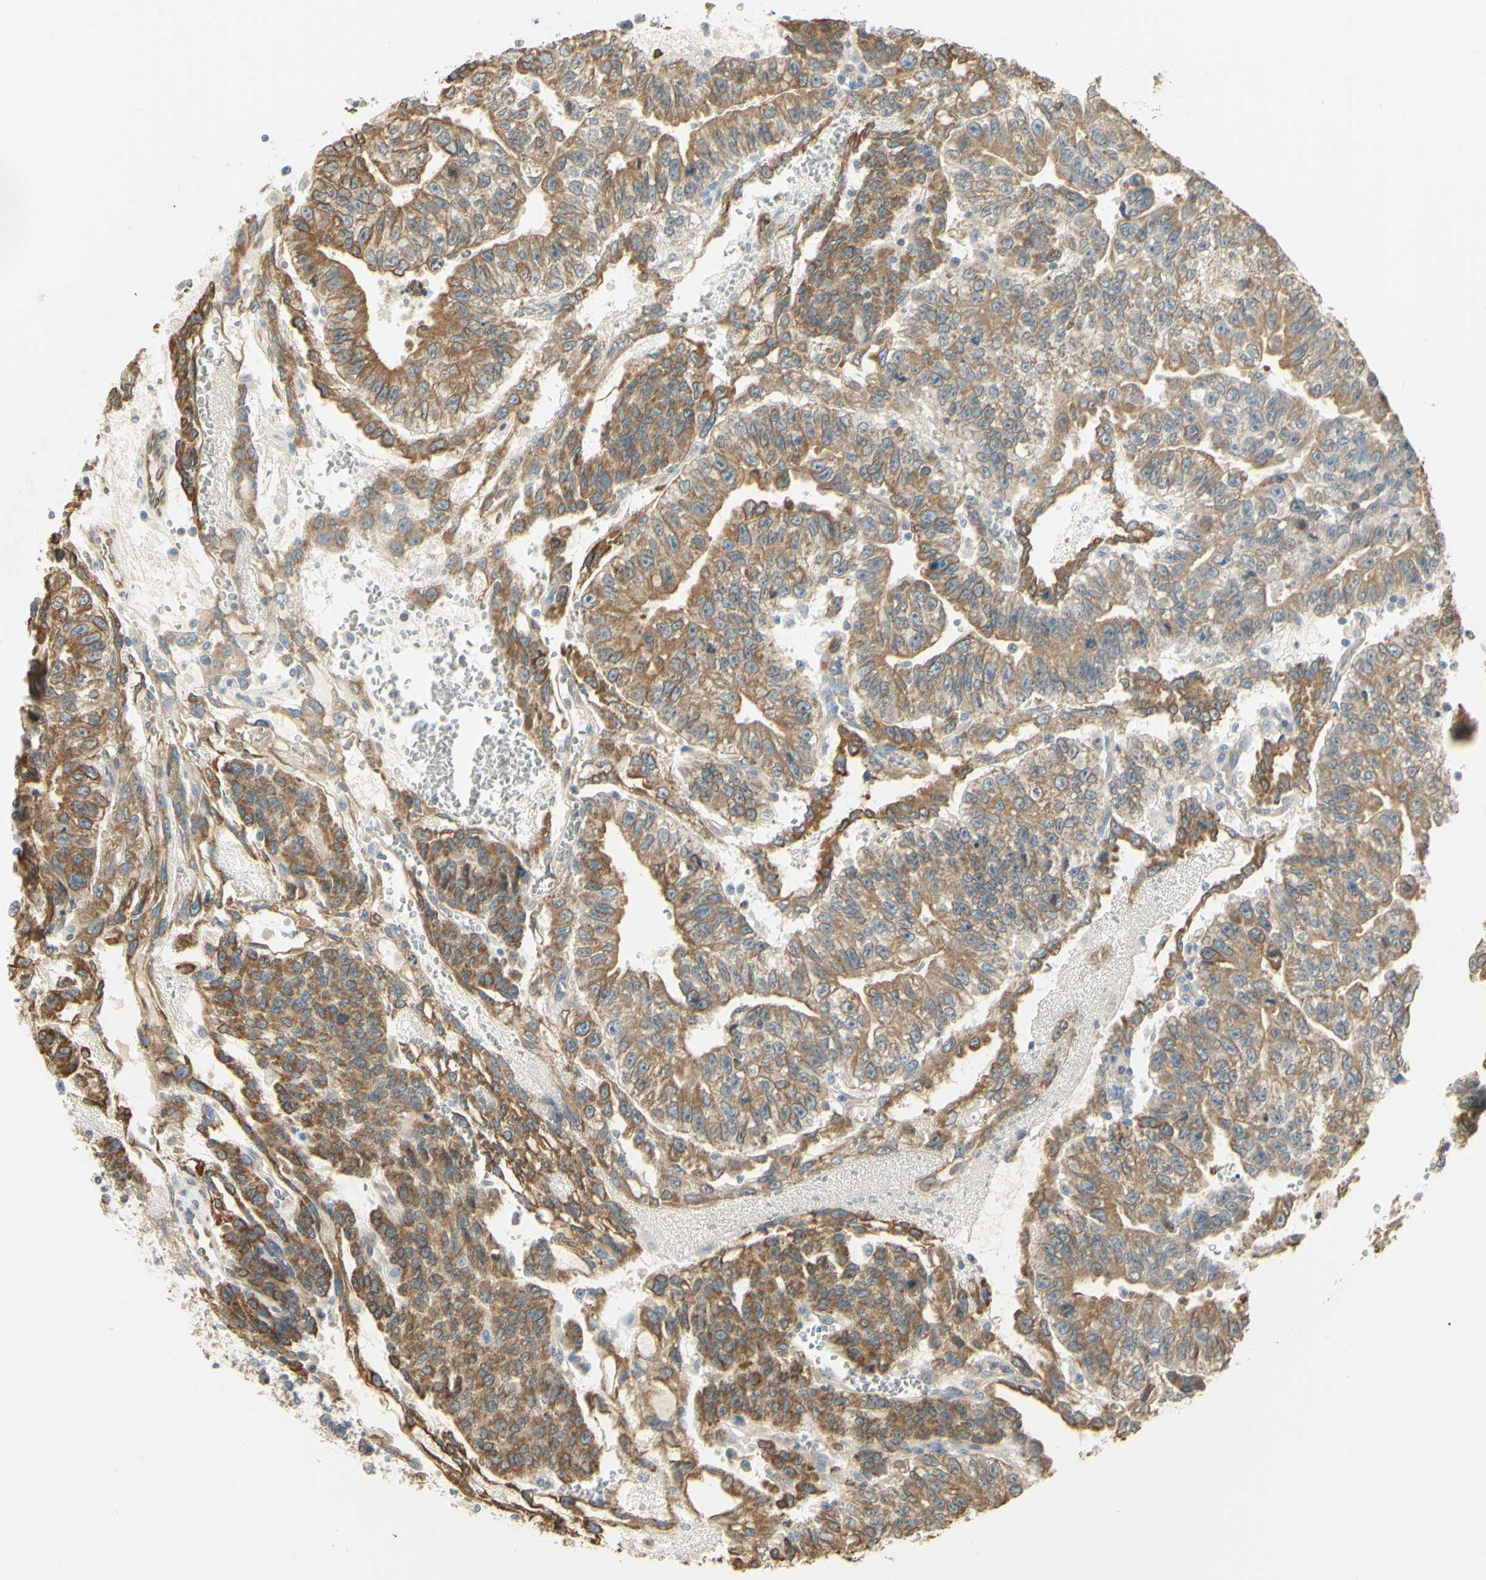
{"staining": {"intensity": "moderate", "quantity": "25%-75%", "location": "cytoplasmic/membranous"}, "tissue": "testis cancer", "cell_type": "Tumor cells", "image_type": "cancer", "snomed": [{"axis": "morphology", "description": "Seminoma, NOS"}, {"axis": "morphology", "description": "Carcinoma, Embryonal, NOS"}, {"axis": "topography", "description": "Testis"}], "caption": "A high-resolution micrograph shows immunohistochemistry (IHC) staining of seminoma (testis), which reveals moderate cytoplasmic/membranous expression in about 25%-75% of tumor cells. (DAB (3,3'-diaminobenzidine) IHC with brightfield microscopy, high magnification).", "gene": "IGDCC4", "patient": {"sex": "male", "age": 52}}